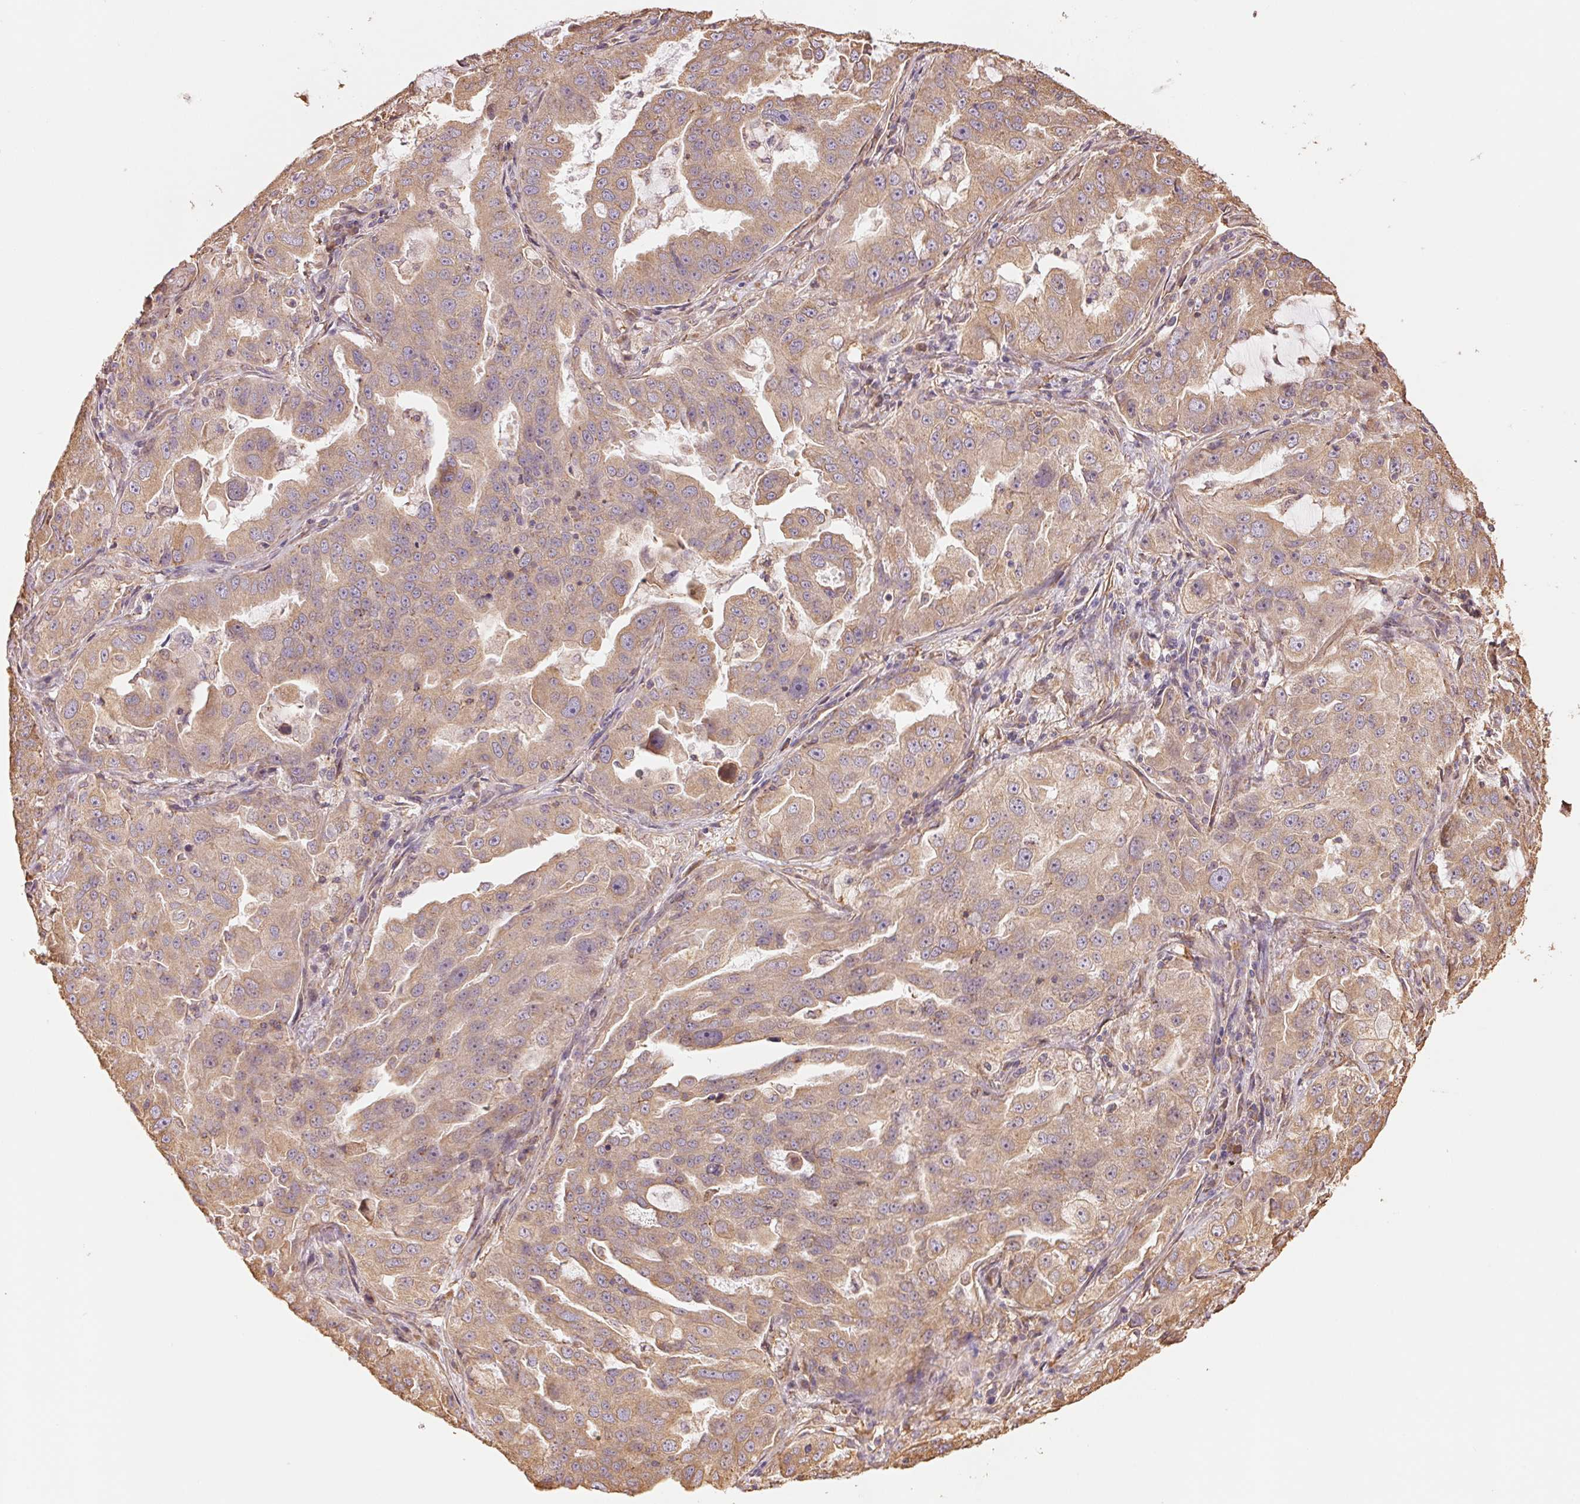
{"staining": {"intensity": "weak", "quantity": ">75%", "location": "cytoplasmic/membranous"}, "tissue": "lung cancer", "cell_type": "Tumor cells", "image_type": "cancer", "snomed": [{"axis": "morphology", "description": "Adenocarcinoma, NOS"}, {"axis": "topography", "description": "Lung"}], "caption": "Protein analysis of lung cancer tissue exhibits weak cytoplasmic/membranous positivity in about >75% of tumor cells.", "gene": "C6orf163", "patient": {"sex": "female", "age": 61}}